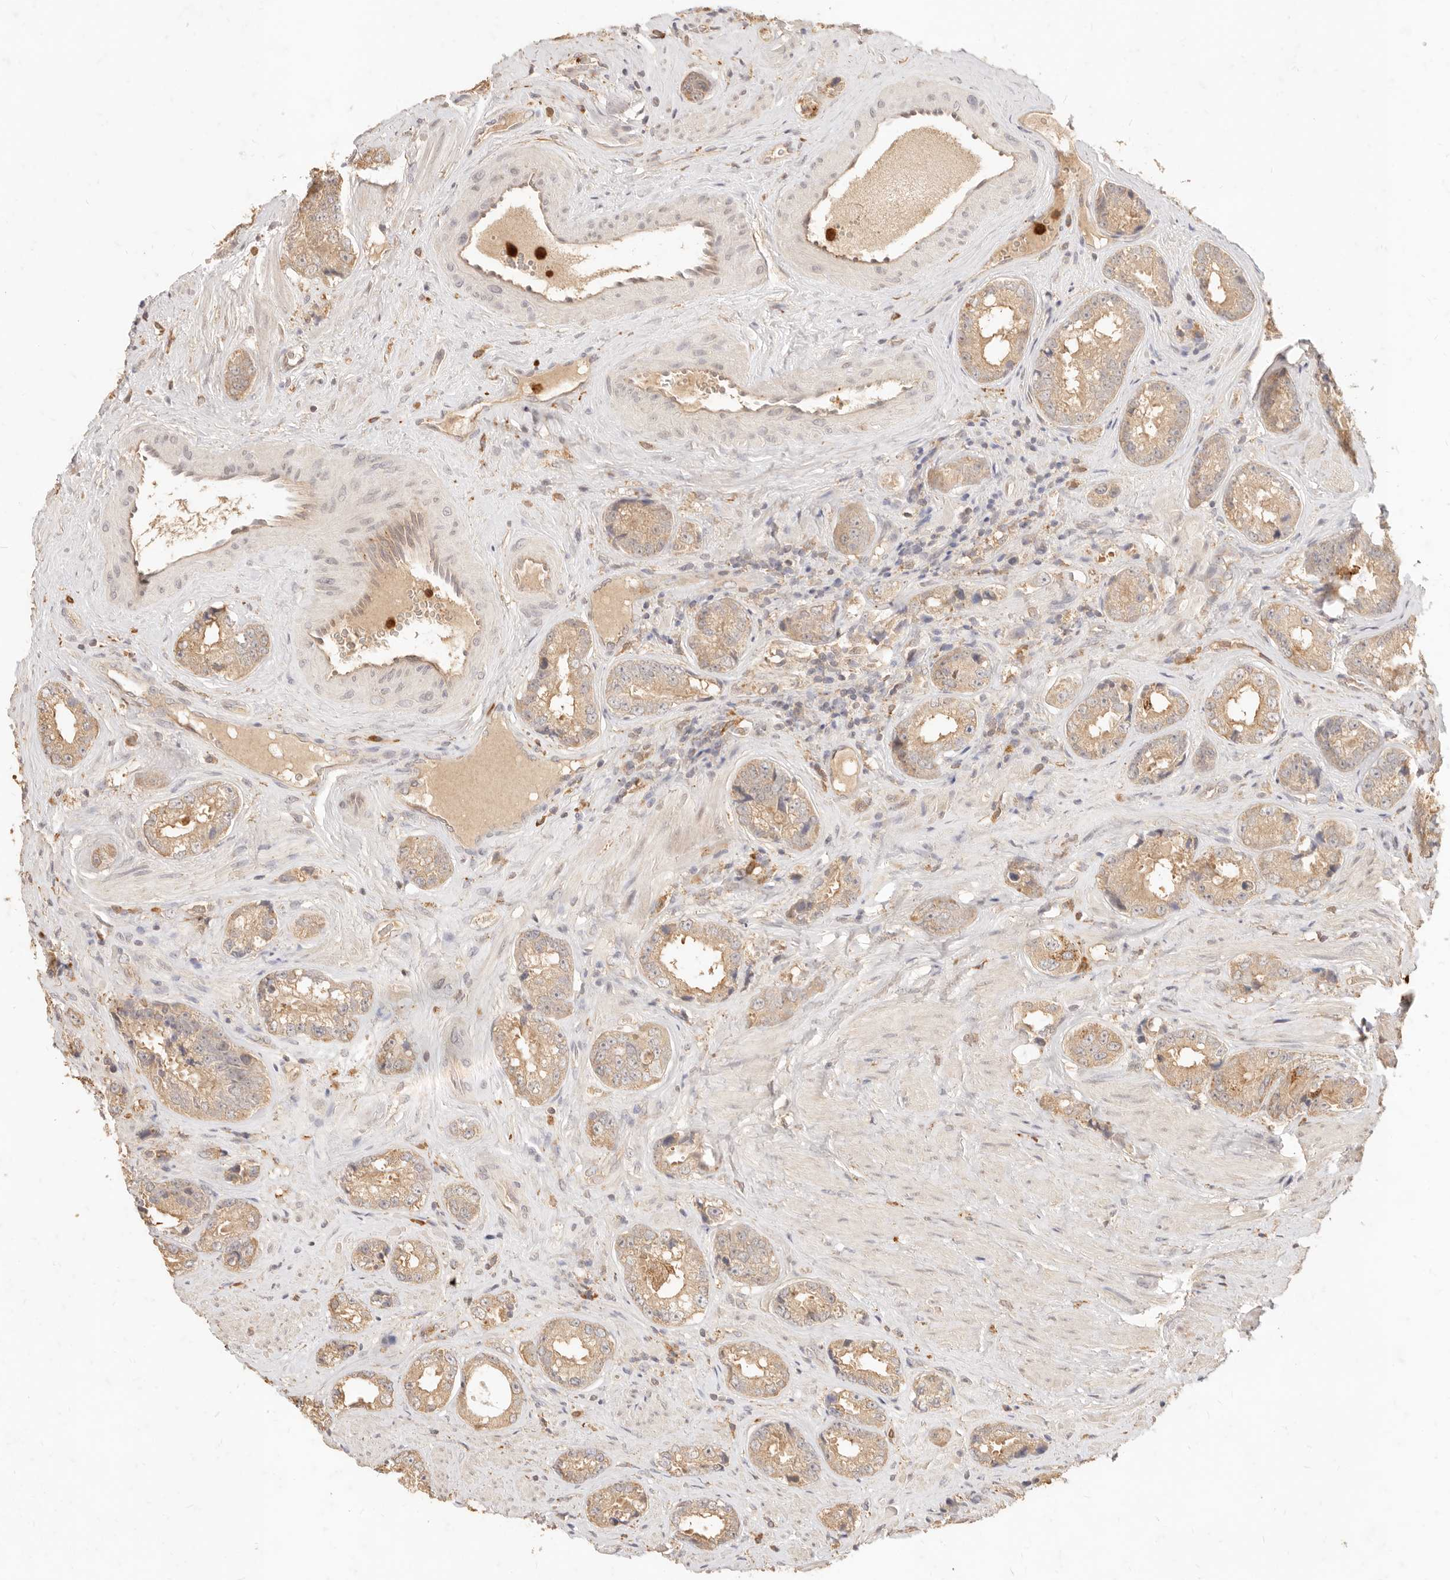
{"staining": {"intensity": "weak", "quantity": ">75%", "location": "cytoplasmic/membranous"}, "tissue": "prostate cancer", "cell_type": "Tumor cells", "image_type": "cancer", "snomed": [{"axis": "morphology", "description": "Adenocarcinoma, High grade"}, {"axis": "topography", "description": "Prostate"}], "caption": "Weak cytoplasmic/membranous protein positivity is present in about >75% of tumor cells in prostate cancer (adenocarcinoma (high-grade)).", "gene": "TMTC2", "patient": {"sex": "male", "age": 61}}